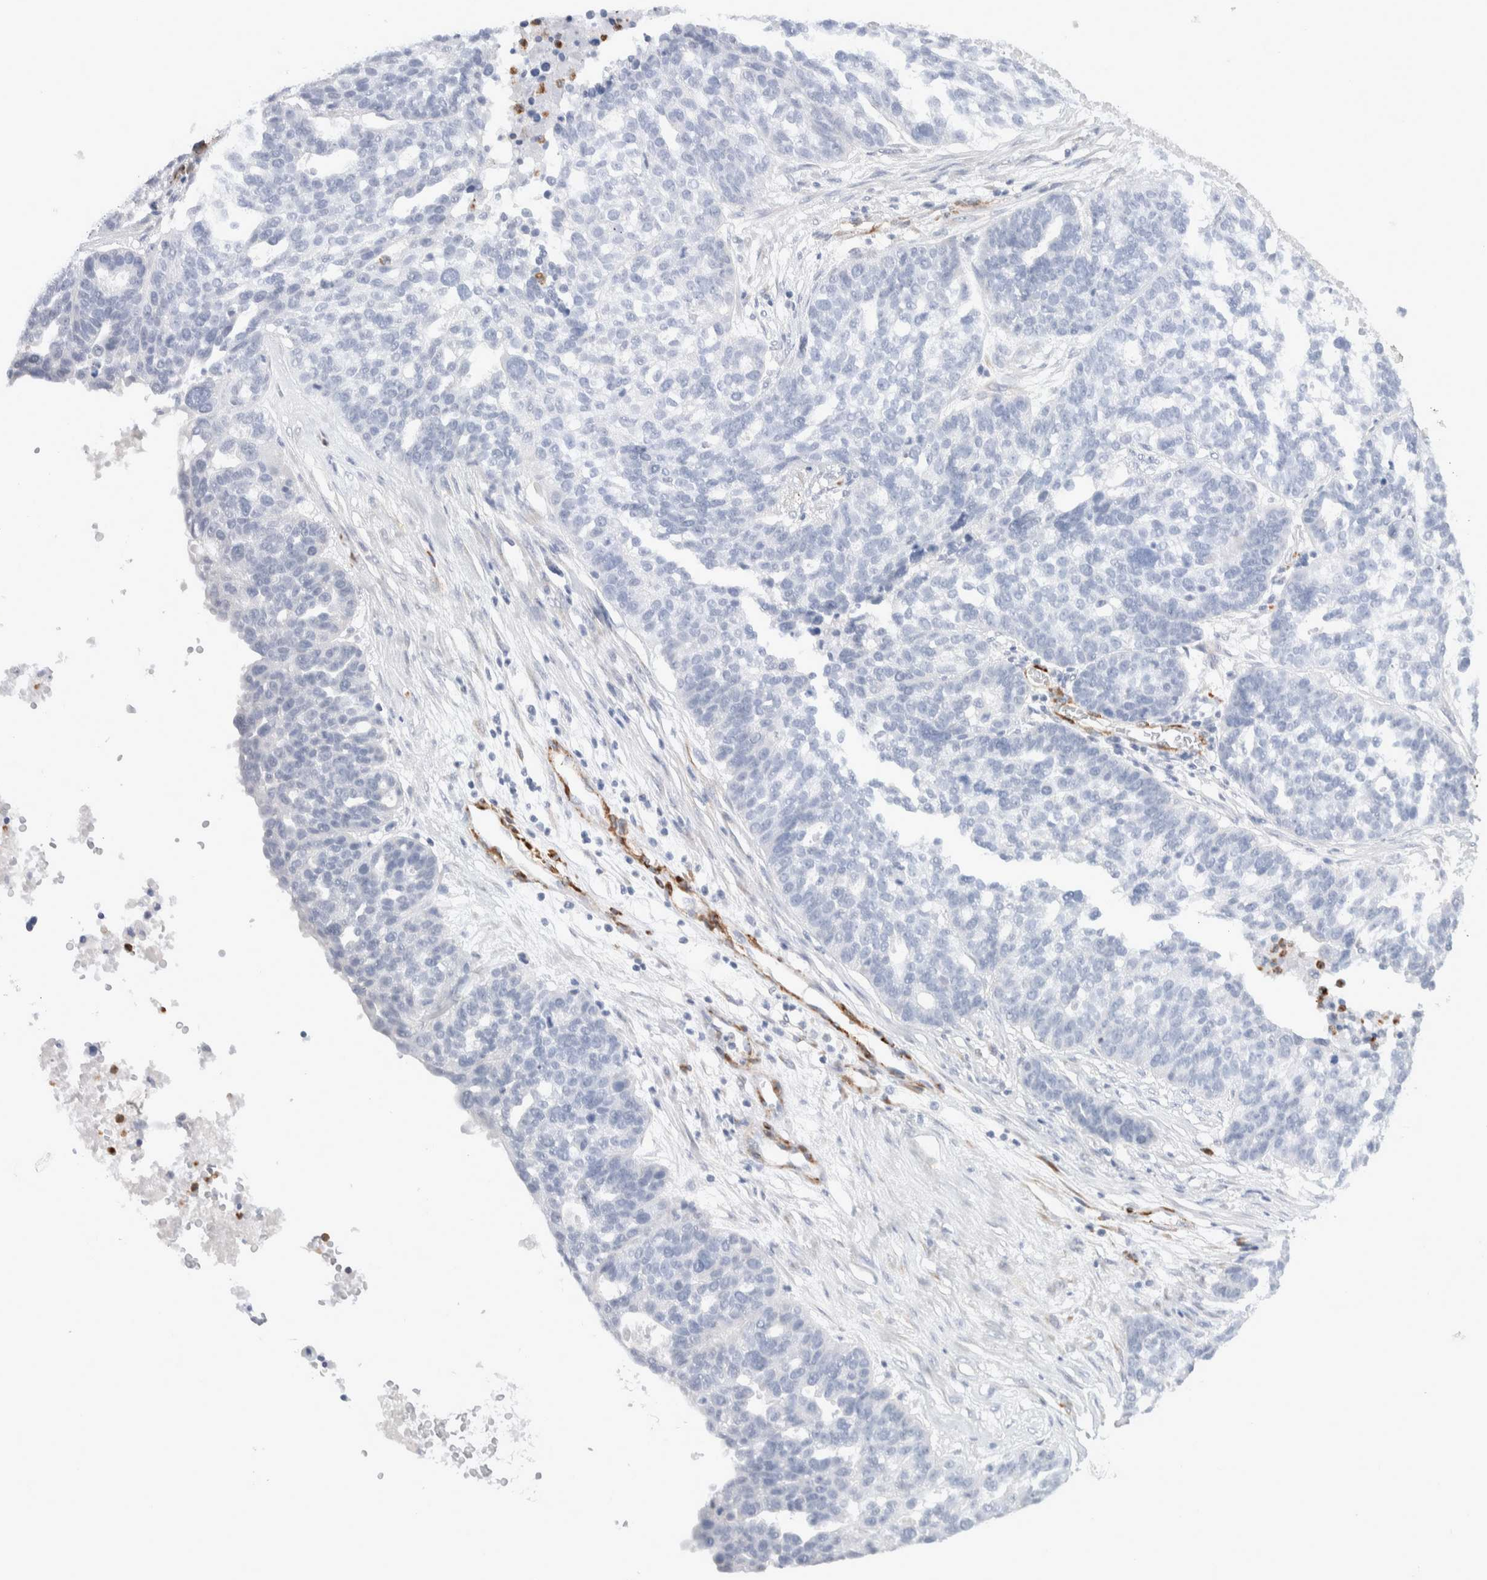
{"staining": {"intensity": "negative", "quantity": "none", "location": "none"}, "tissue": "ovarian cancer", "cell_type": "Tumor cells", "image_type": "cancer", "snomed": [{"axis": "morphology", "description": "Cystadenocarcinoma, serous, NOS"}, {"axis": "topography", "description": "Ovary"}], "caption": "DAB (3,3'-diaminobenzidine) immunohistochemical staining of ovarian serous cystadenocarcinoma demonstrates no significant positivity in tumor cells.", "gene": "SEPTIN4", "patient": {"sex": "female", "age": 59}}